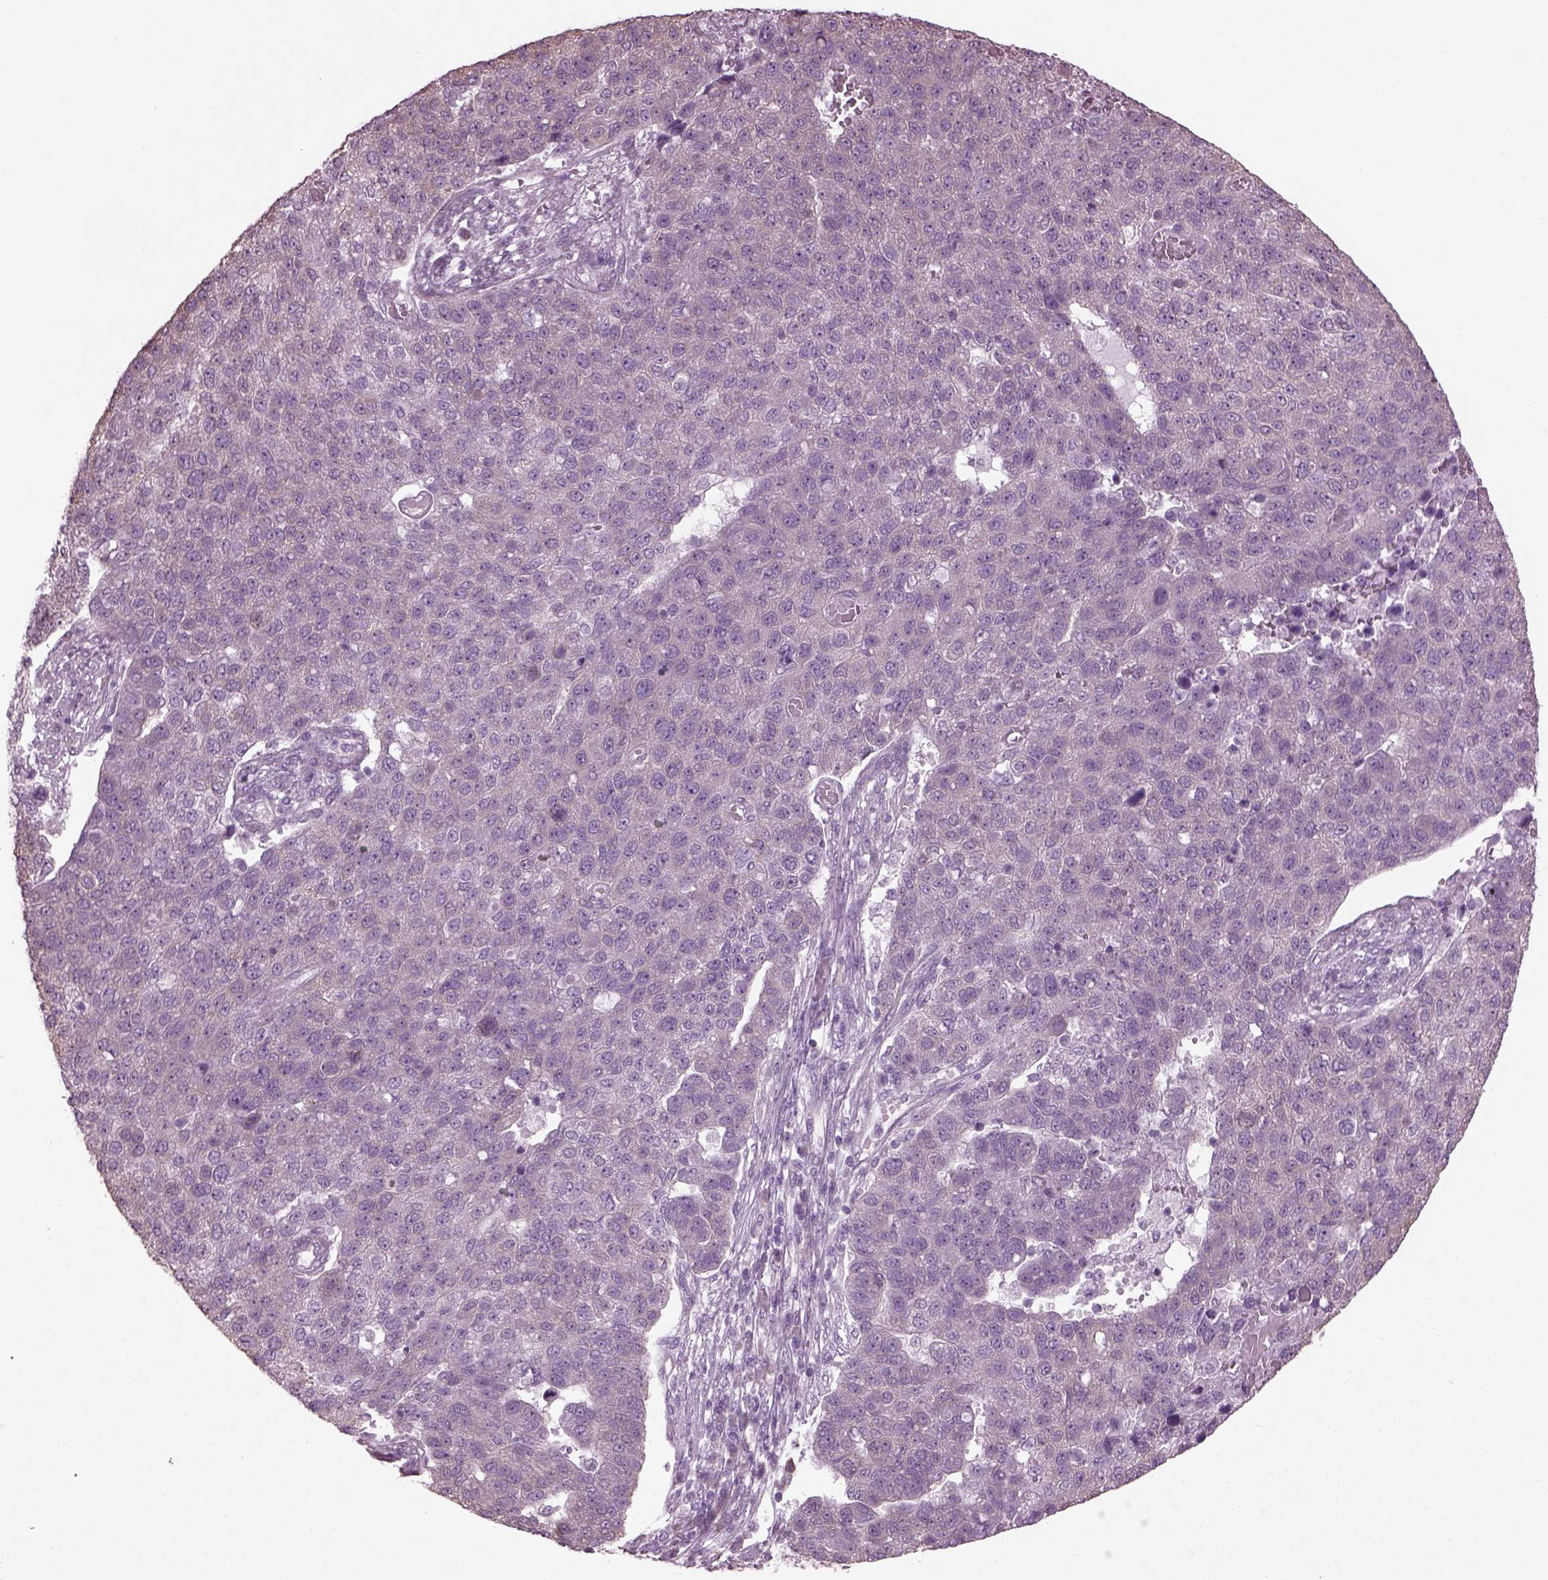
{"staining": {"intensity": "negative", "quantity": "none", "location": "none"}, "tissue": "pancreatic cancer", "cell_type": "Tumor cells", "image_type": "cancer", "snomed": [{"axis": "morphology", "description": "Adenocarcinoma, NOS"}, {"axis": "topography", "description": "Pancreas"}], "caption": "Immunohistochemical staining of pancreatic cancer exhibits no significant positivity in tumor cells.", "gene": "CABP5", "patient": {"sex": "female", "age": 61}}